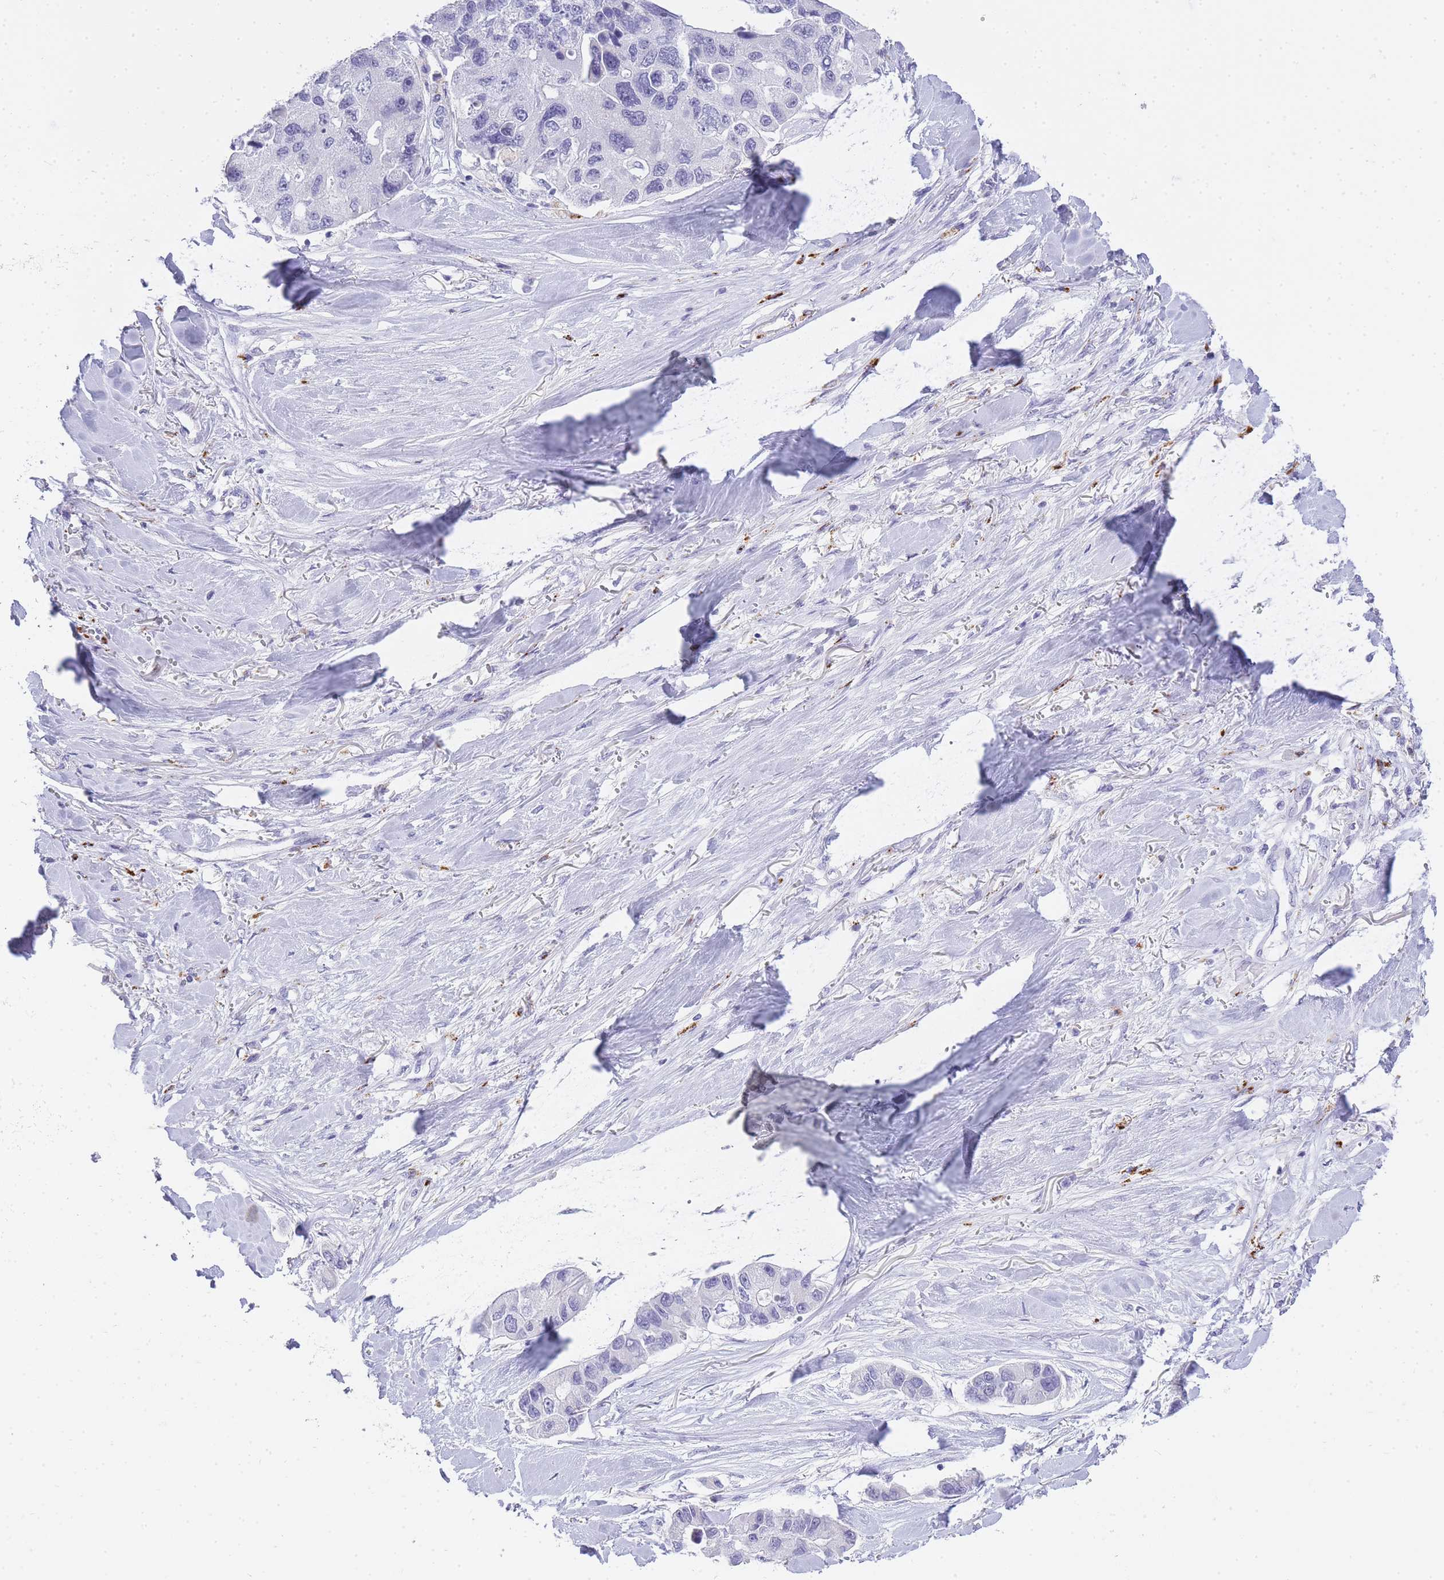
{"staining": {"intensity": "negative", "quantity": "none", "location": "none"}, "tissue": "lung cancer", "cell_type": "Tumor cells", "image_type": "cancer", "snomed": [{"axis": "morphology", "description": "Adenocarcinoma, NOS"}, {"axis": "topography", "description": "Lung"}], "caption": "Immunohistochemistry (IHC) histopathology image of neoplastic tissue: human lung cancer (adenocarcinoma) stained with DAB demonstrates no significant protein expression in tumor cells. The staining is performed using DAB brown chromogen with nuclei counter-stained in using hematoxylin.", "gene": "RHO", "patient": {"sex": "female", "age": 54}}